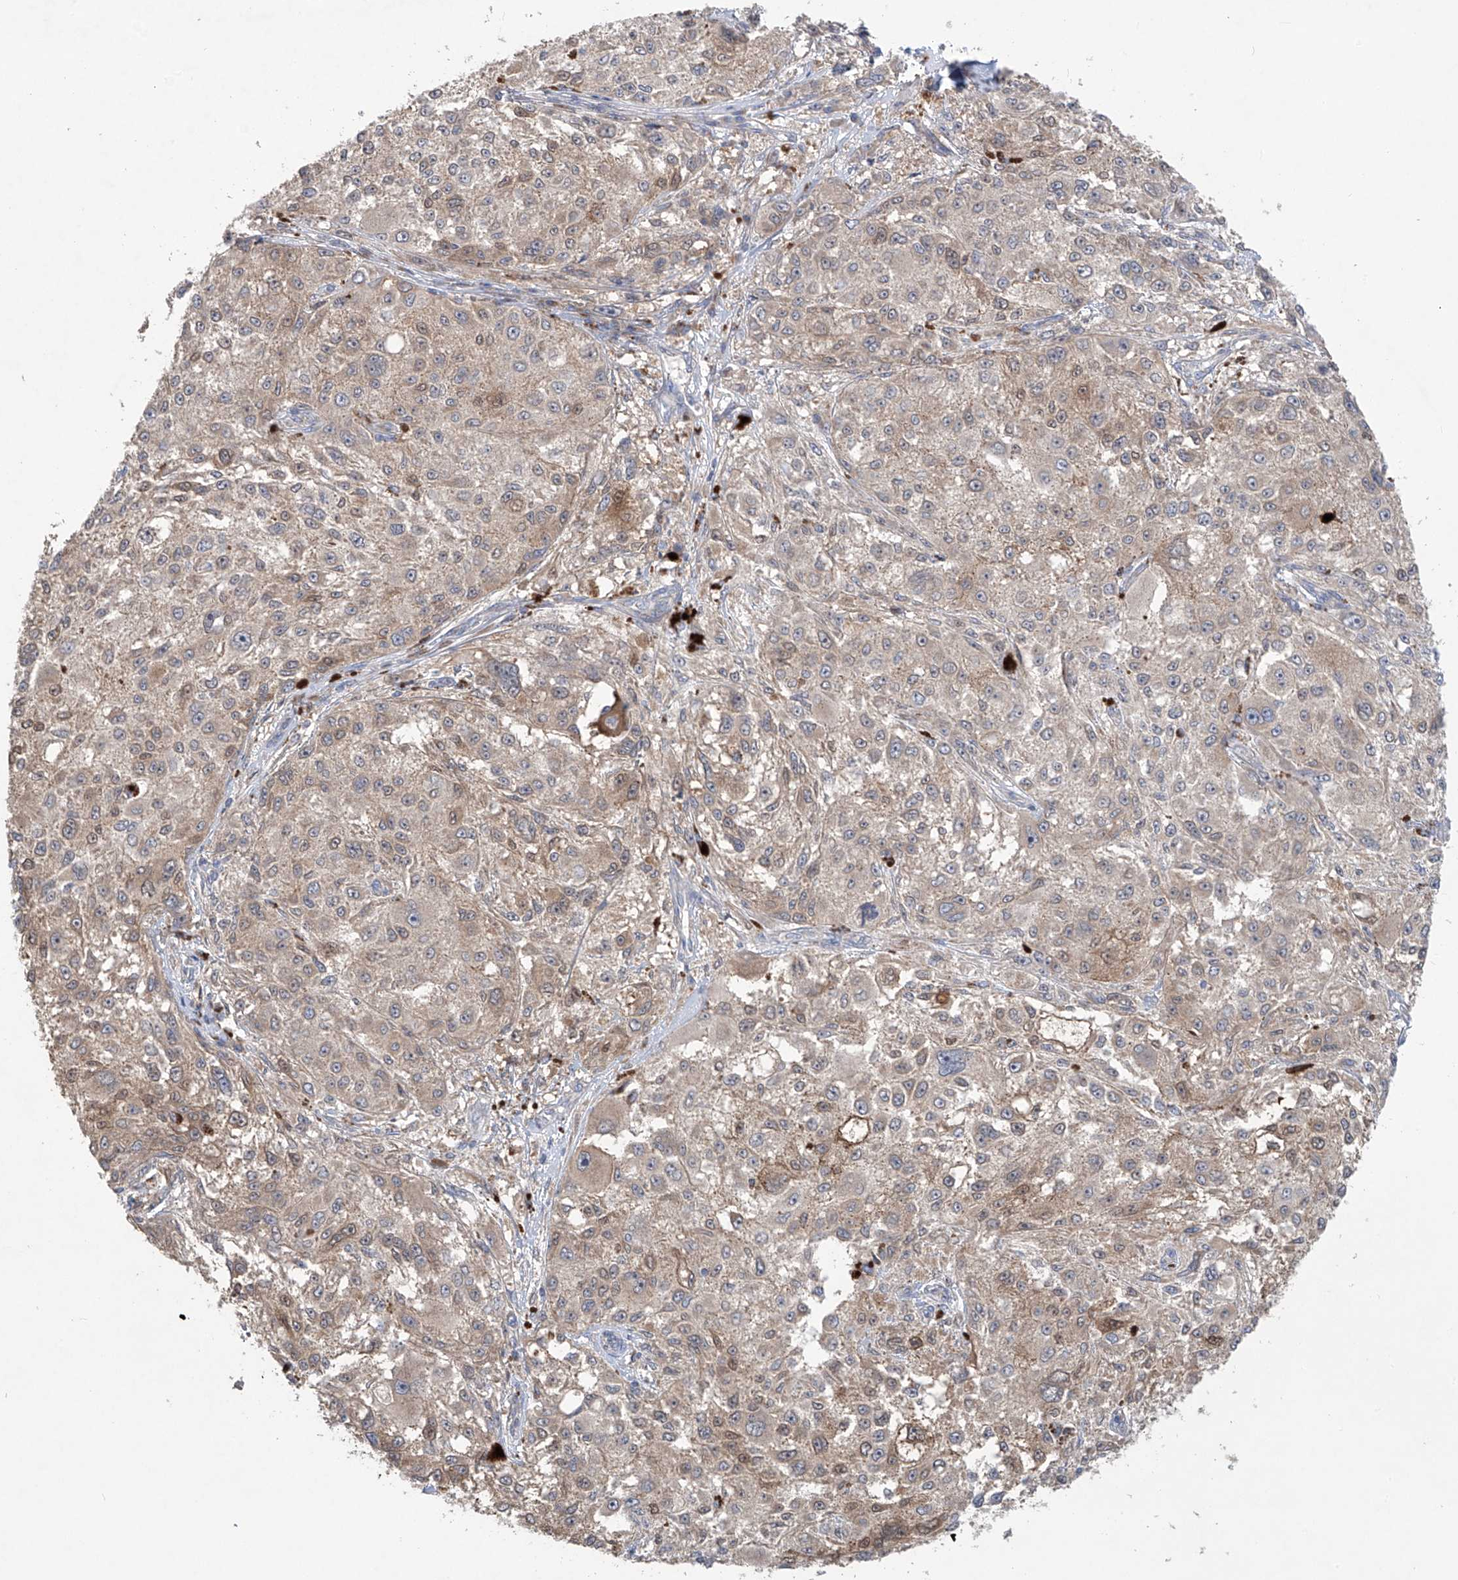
{"staining": {"intensity": "weak", "quantity": "25%-75%", "location": "cytoplasmic/membranous"}, "tissue": "melanoma", "cell_type": "Tumor cells", "image_type": "cancer", "snomed": [{"axis": "morphology", "description": "Necrosis, NOS"}, {"axis": "morphology", "description": "Malignant melanoma, NOS"}, {"axis": "topography", "description": "Skin"}], "caption": "The immunohistochemical stain highlights weak cytoplasmic/membranous expression in tumor cells of malignant melanoma tissue. (DAB IHC, brown staining for protein, blue staining for nuclei).", "gene": "KLC4", "patient": {"sex": "female", "age": 87}}